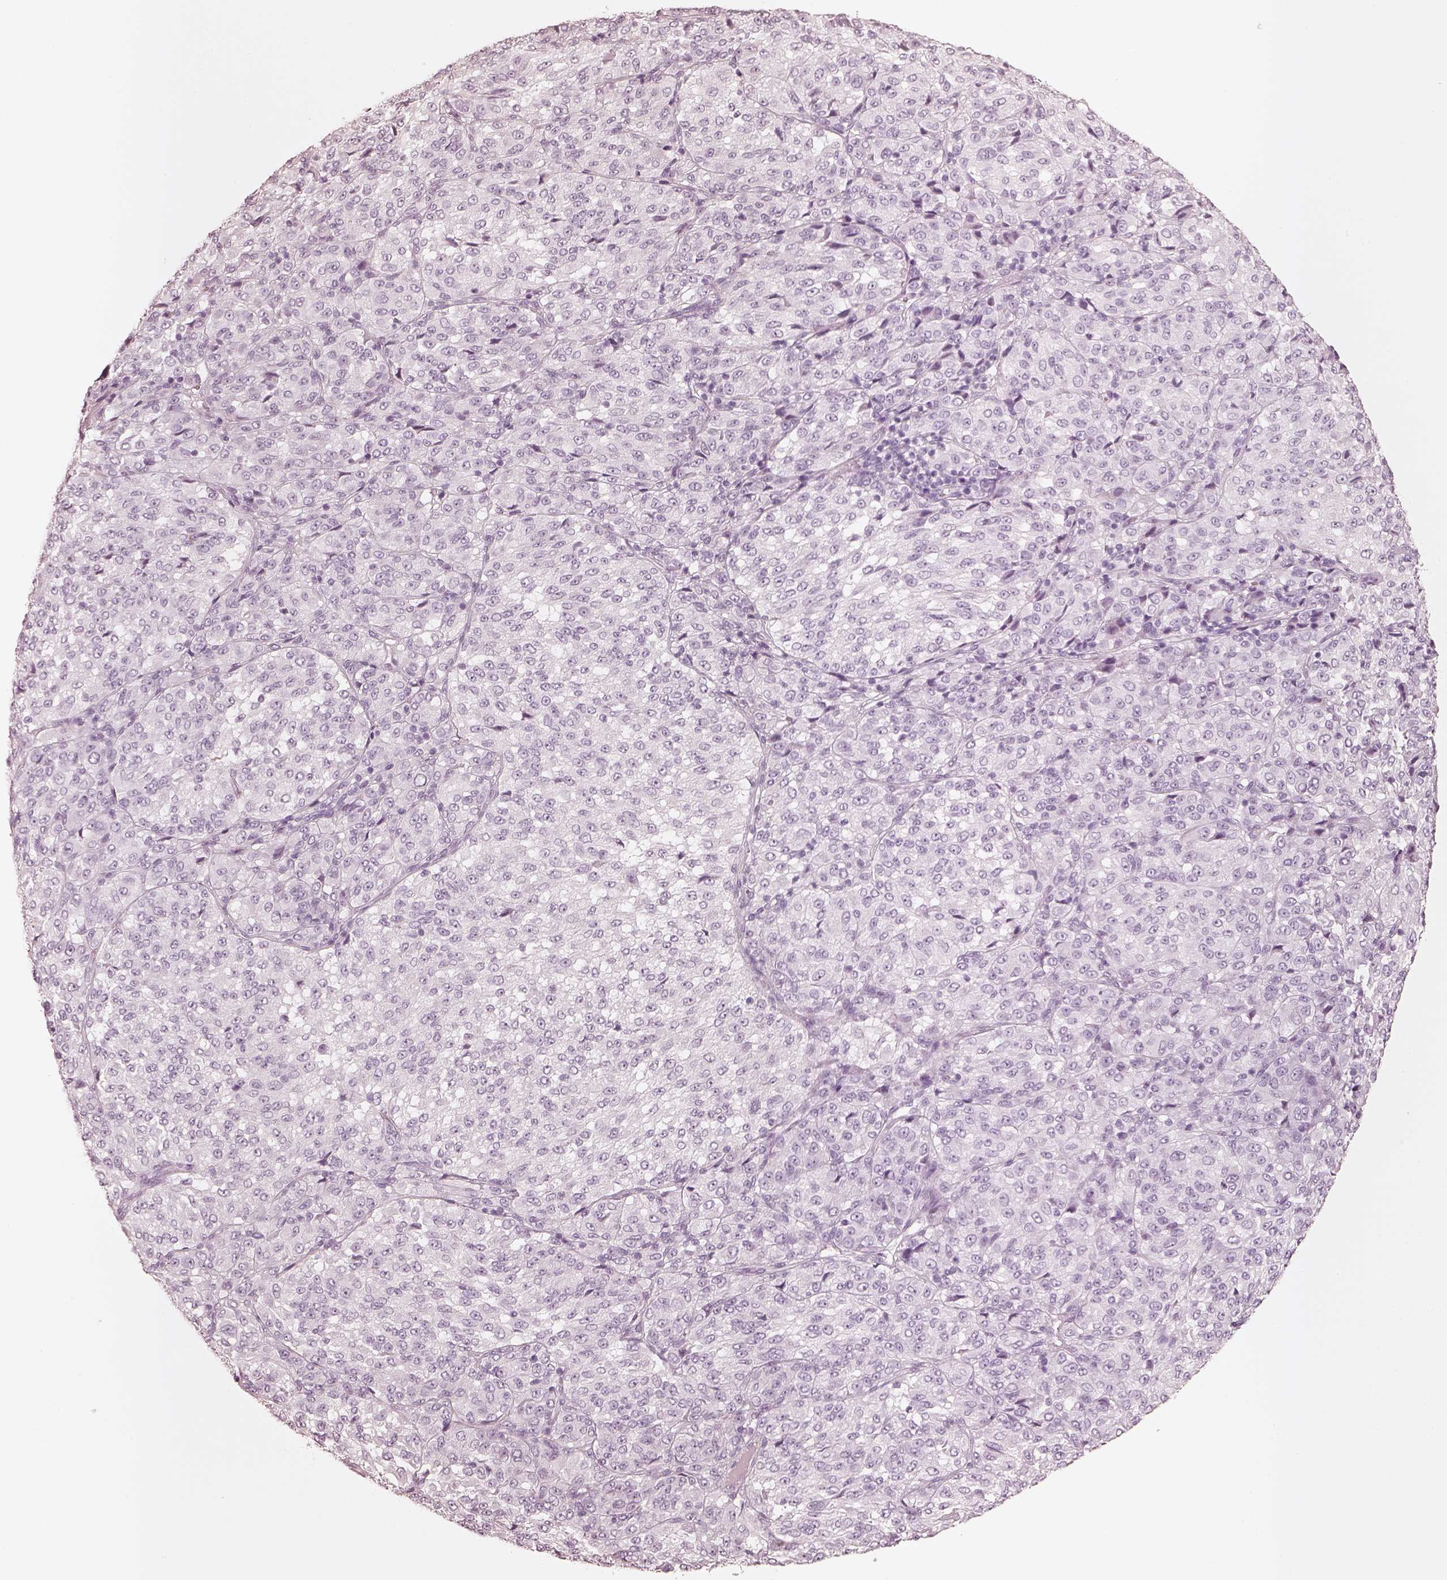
{"staining": {"intensity": "negative", "quantity": "none", "location": "none"}, "tissue": "melanoma", "cell_type": "Tumor cells", "image_type": "cancer", "snomed": [{"axis": "morphology", "description": "Malignant melanoma, Metastatic site"}, {"axis": "topography", "description": "Brain"}], "caption": "A histopathology image of human melanoma is negative for staining in tumor cells.", "gene": "KRT72", "patient": {"sex": "female", "age": 56}}